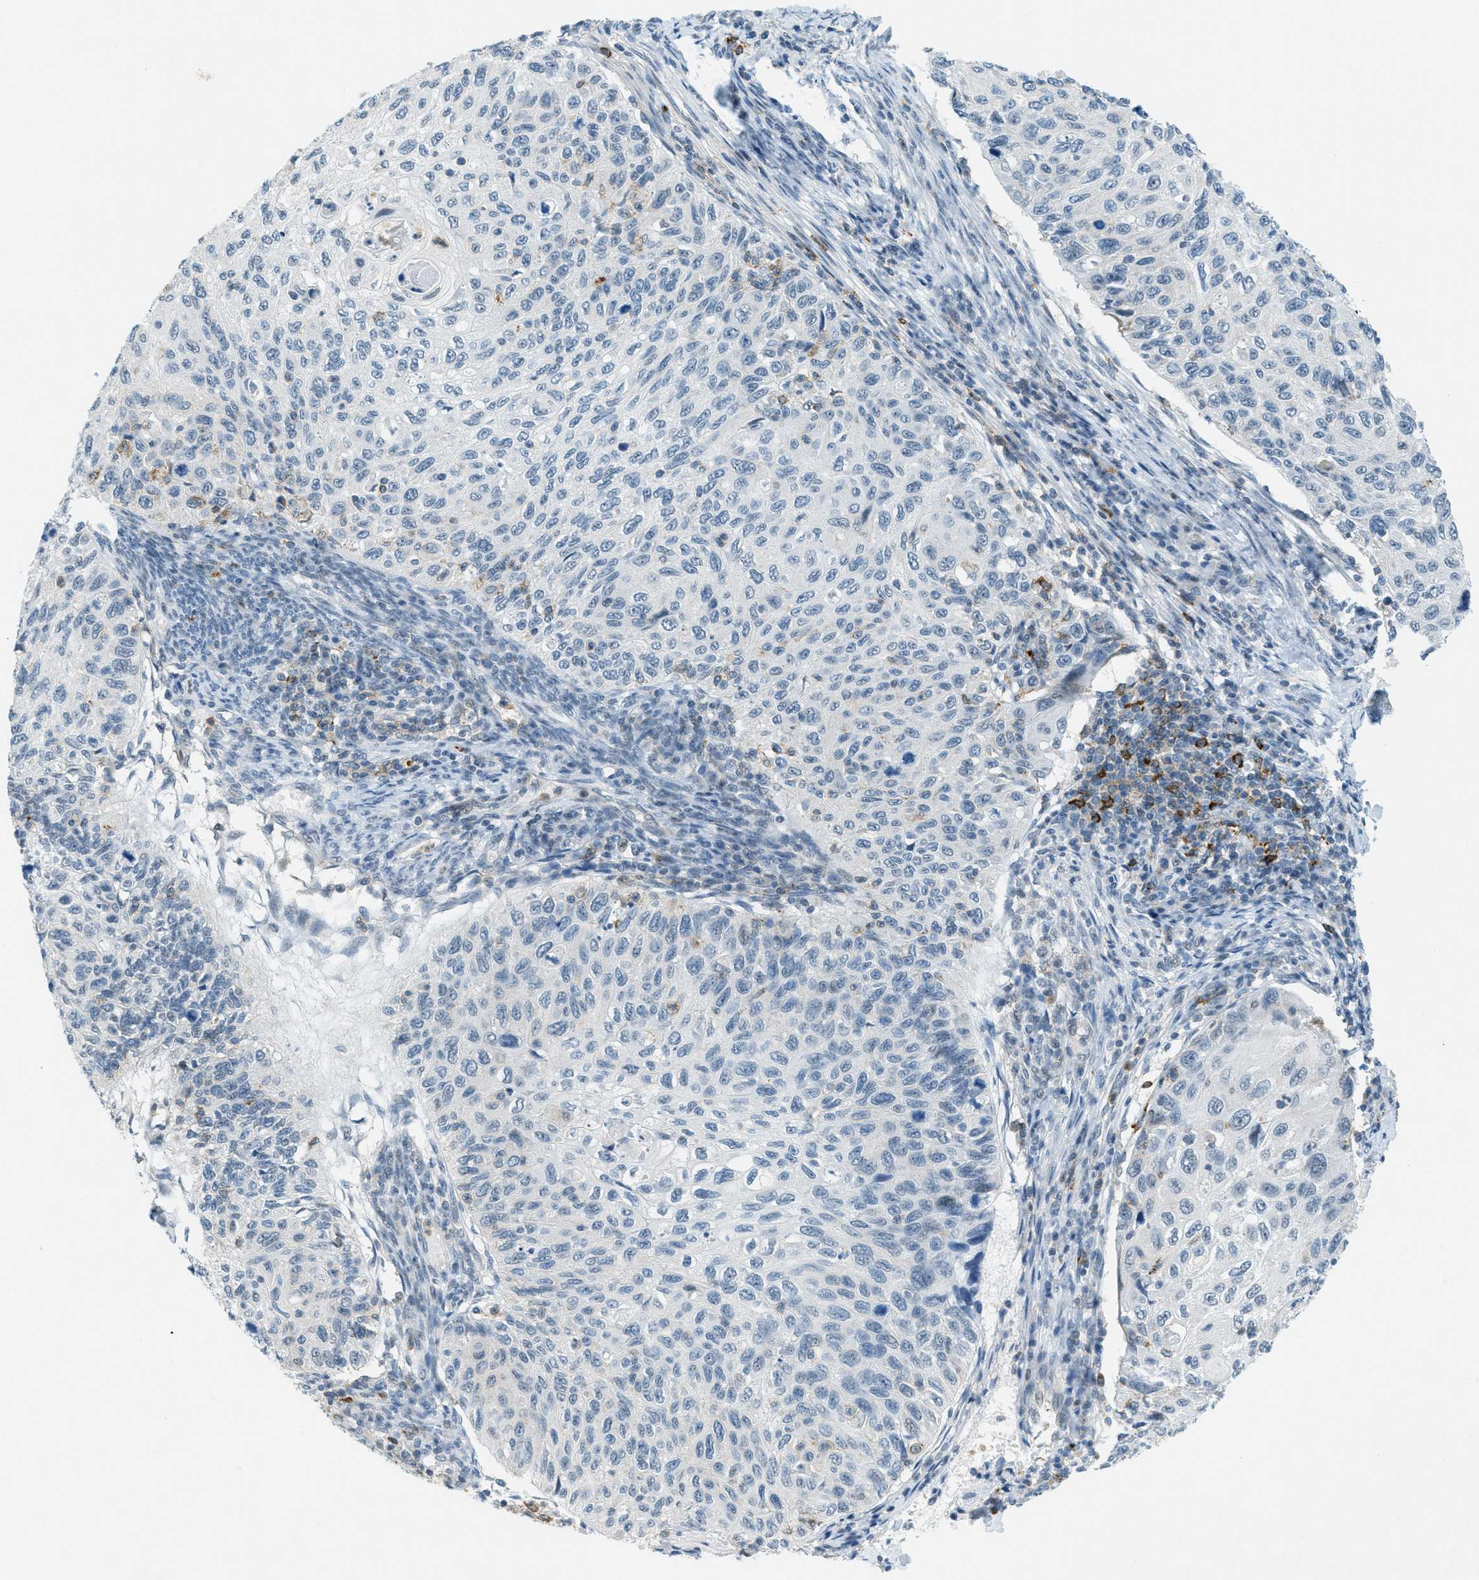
{"staining": {"intensity": "negative", "quantity": "none", "location": "none"}, "tissue": "cervical cancer", "cell_type": "Tumor cells", "image_type": "cancer", "snomed": [{"axis": "morphology", "description": "Squamous cell carcinoma, NOS"}, {"axis": "topography", "description": "Cervix"}], "caption": "This is an immunohistochemistry (IHC) histopathology image of squamous cell carcinoma (cervical). There is no positivity in tumor cells.", "gene": "FYN", "patient": {"sex": "female", "age": 70}}